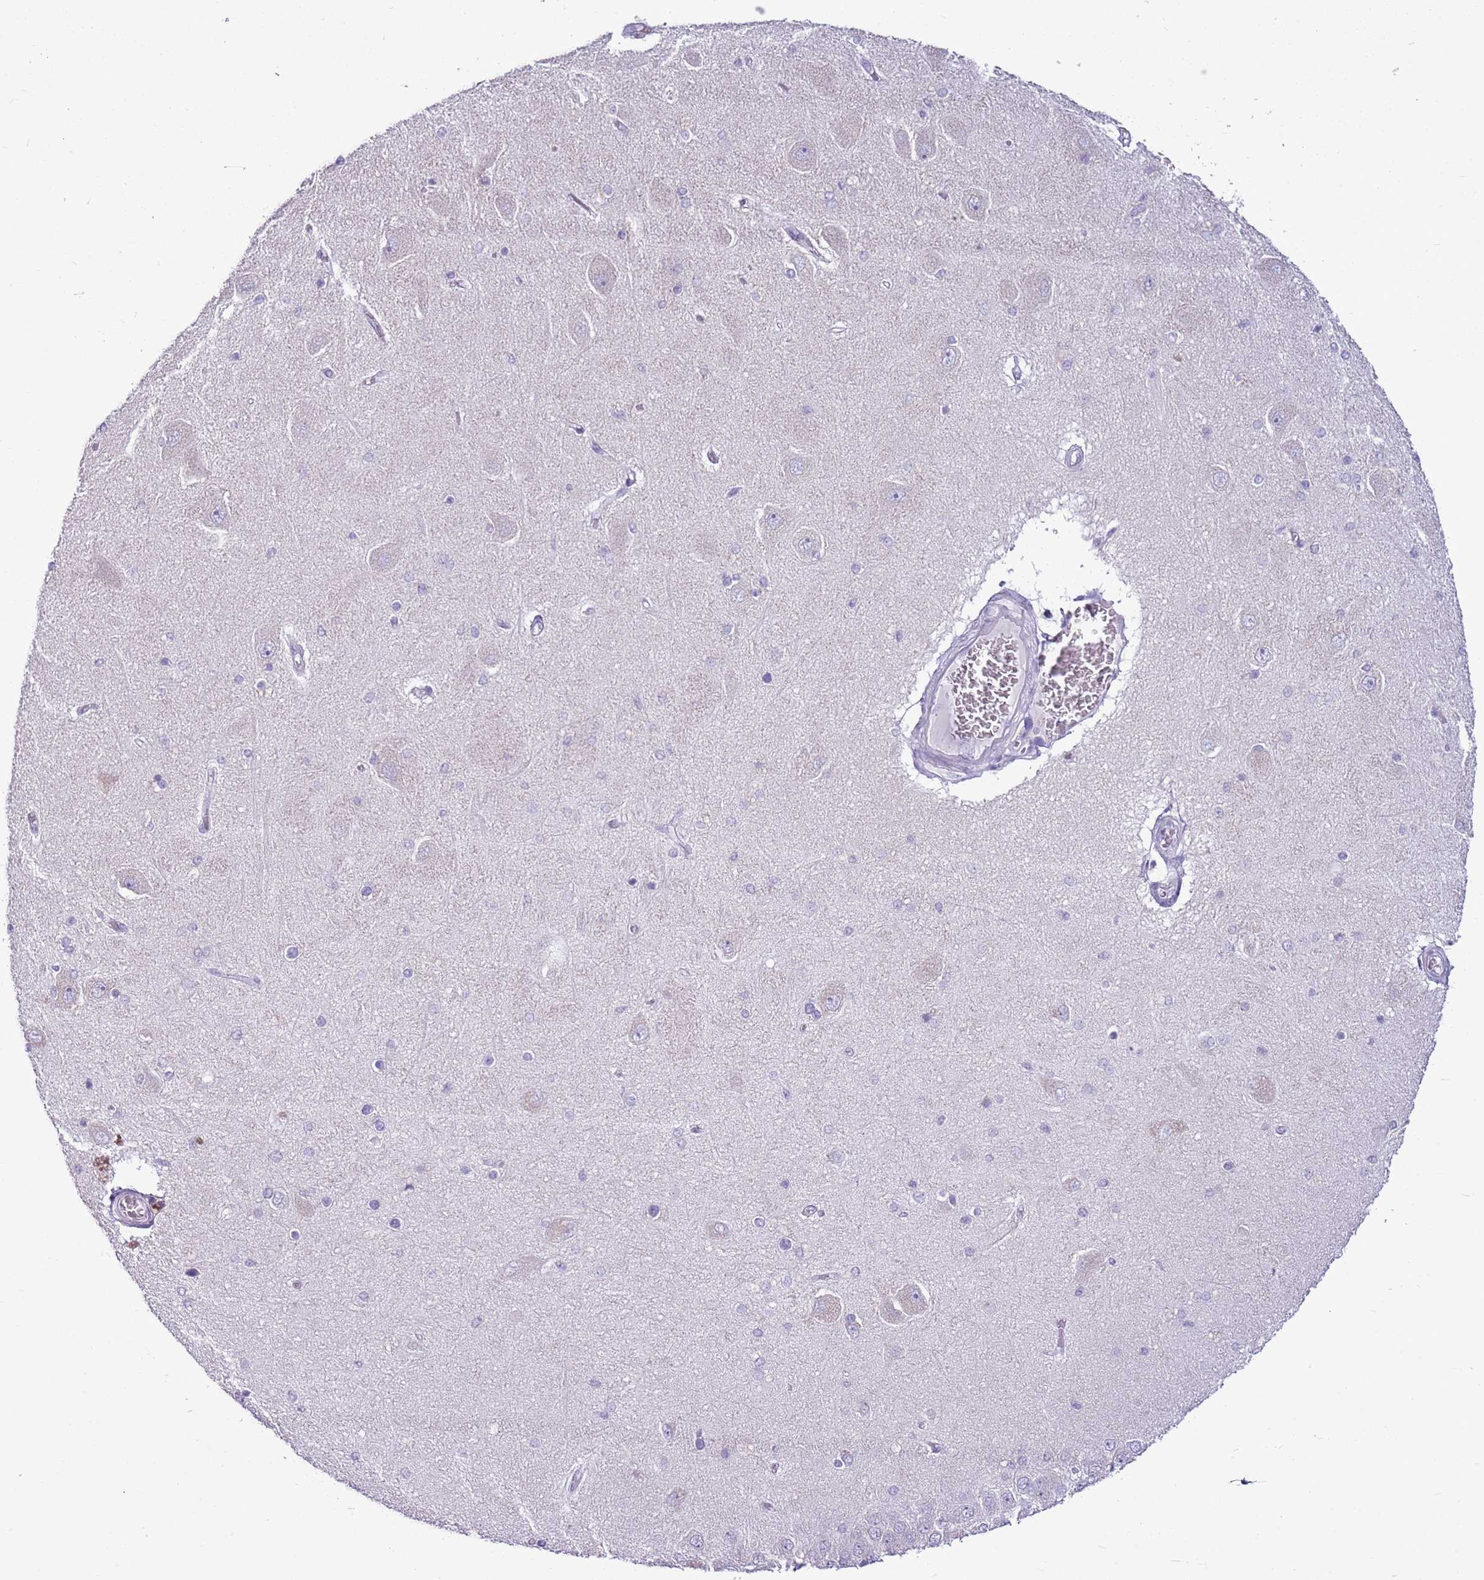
{"staining": {"intensity": "negative", "quantity": "none", "location": "none"}, "tissue": "hippocampus", "cell_type": "Glial cells", "image_type": "normal", "snomed": [{"axis": "morphology", "description": "Normal tissue, NOS"}, {"axis": "topography", "description": "Hippocampus"}], "caption": "Immunohistochemistry of normal human hippocampus displays no expression in glial cells. (Stains: DAB (3,3'-diaminobenzidine) immunohistochemistry (IHC) with hematoxylin counter stain, Microscopy: brightfield microscopy at high magnification).", "gene": "RPL3L", "patient": {"sex": "female", "age": 54}}